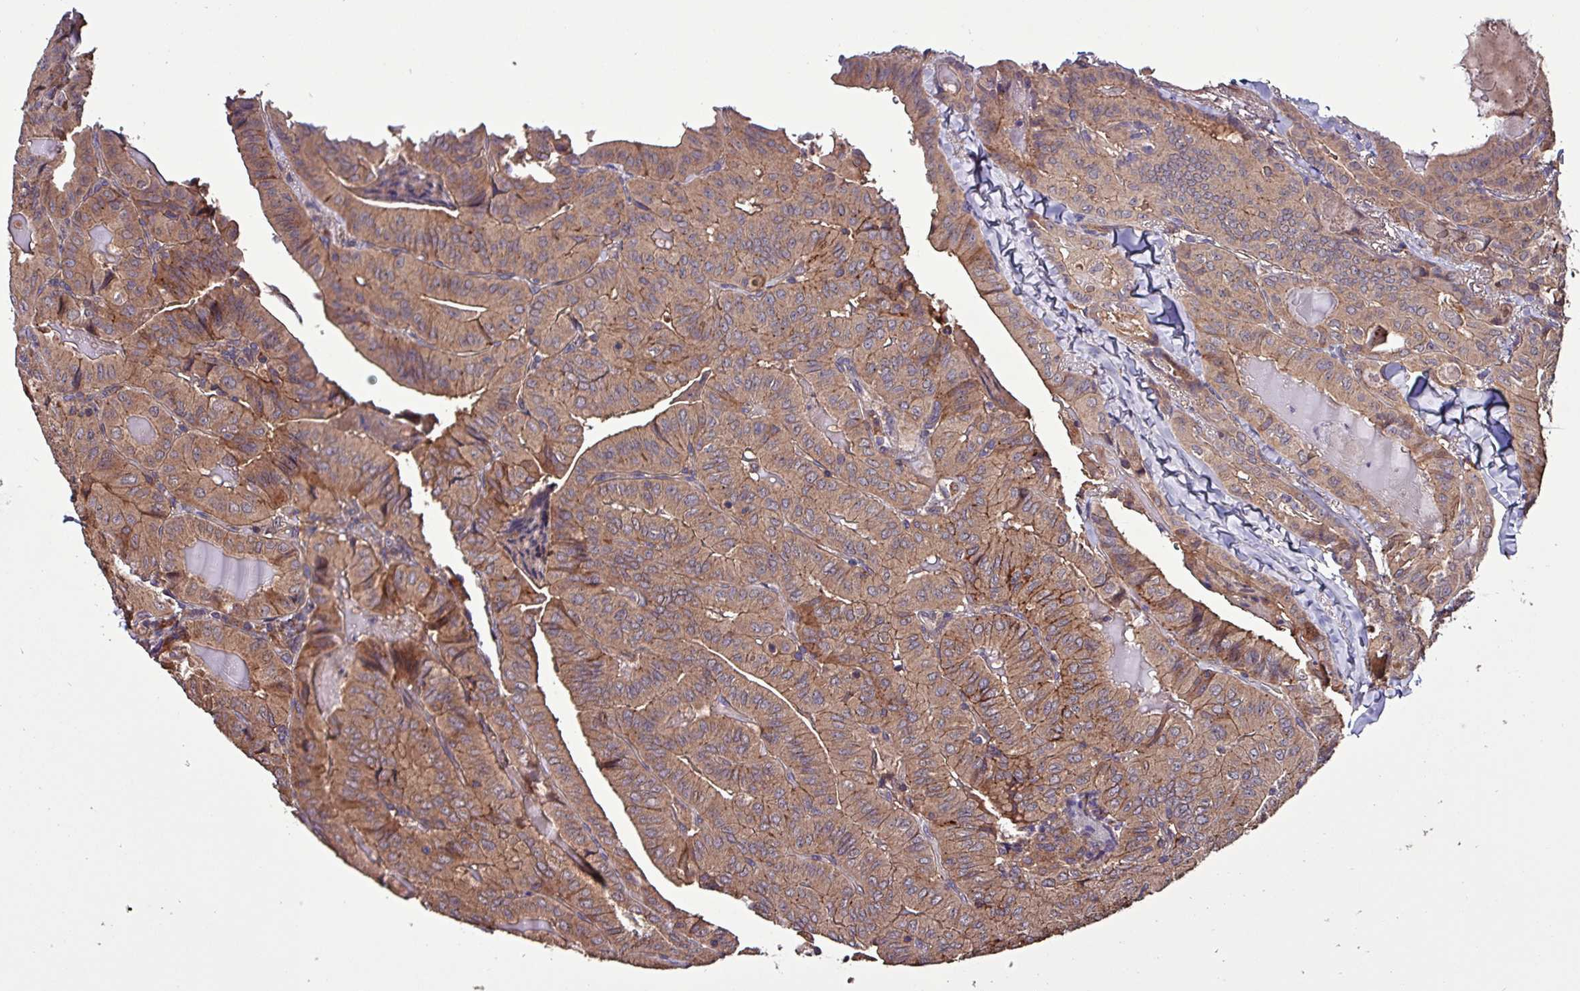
{"staining": {"intensity": "moderate", "quantity": ">75%", "location": "cytoplasmic/membranous"}, "tissue": "thyroid cancer", "cell_type": "Tumor cells", "image_type": "cancer", "snomed": [{"axis": "morphology", "description": "Papillary adenocarcinoma, NOS"}, {"axis": "topography", "description": "Thyroid gland"}], "caption": "Human papillary adenocarcinoma (thyroid) stained with a brown dye displays moderate cytoplasmic/membranous positive positivity in approximately >75% of tumor cells.", "gene": "PAFAH1B2", "patient": {"sex": "female", "age": 68}}